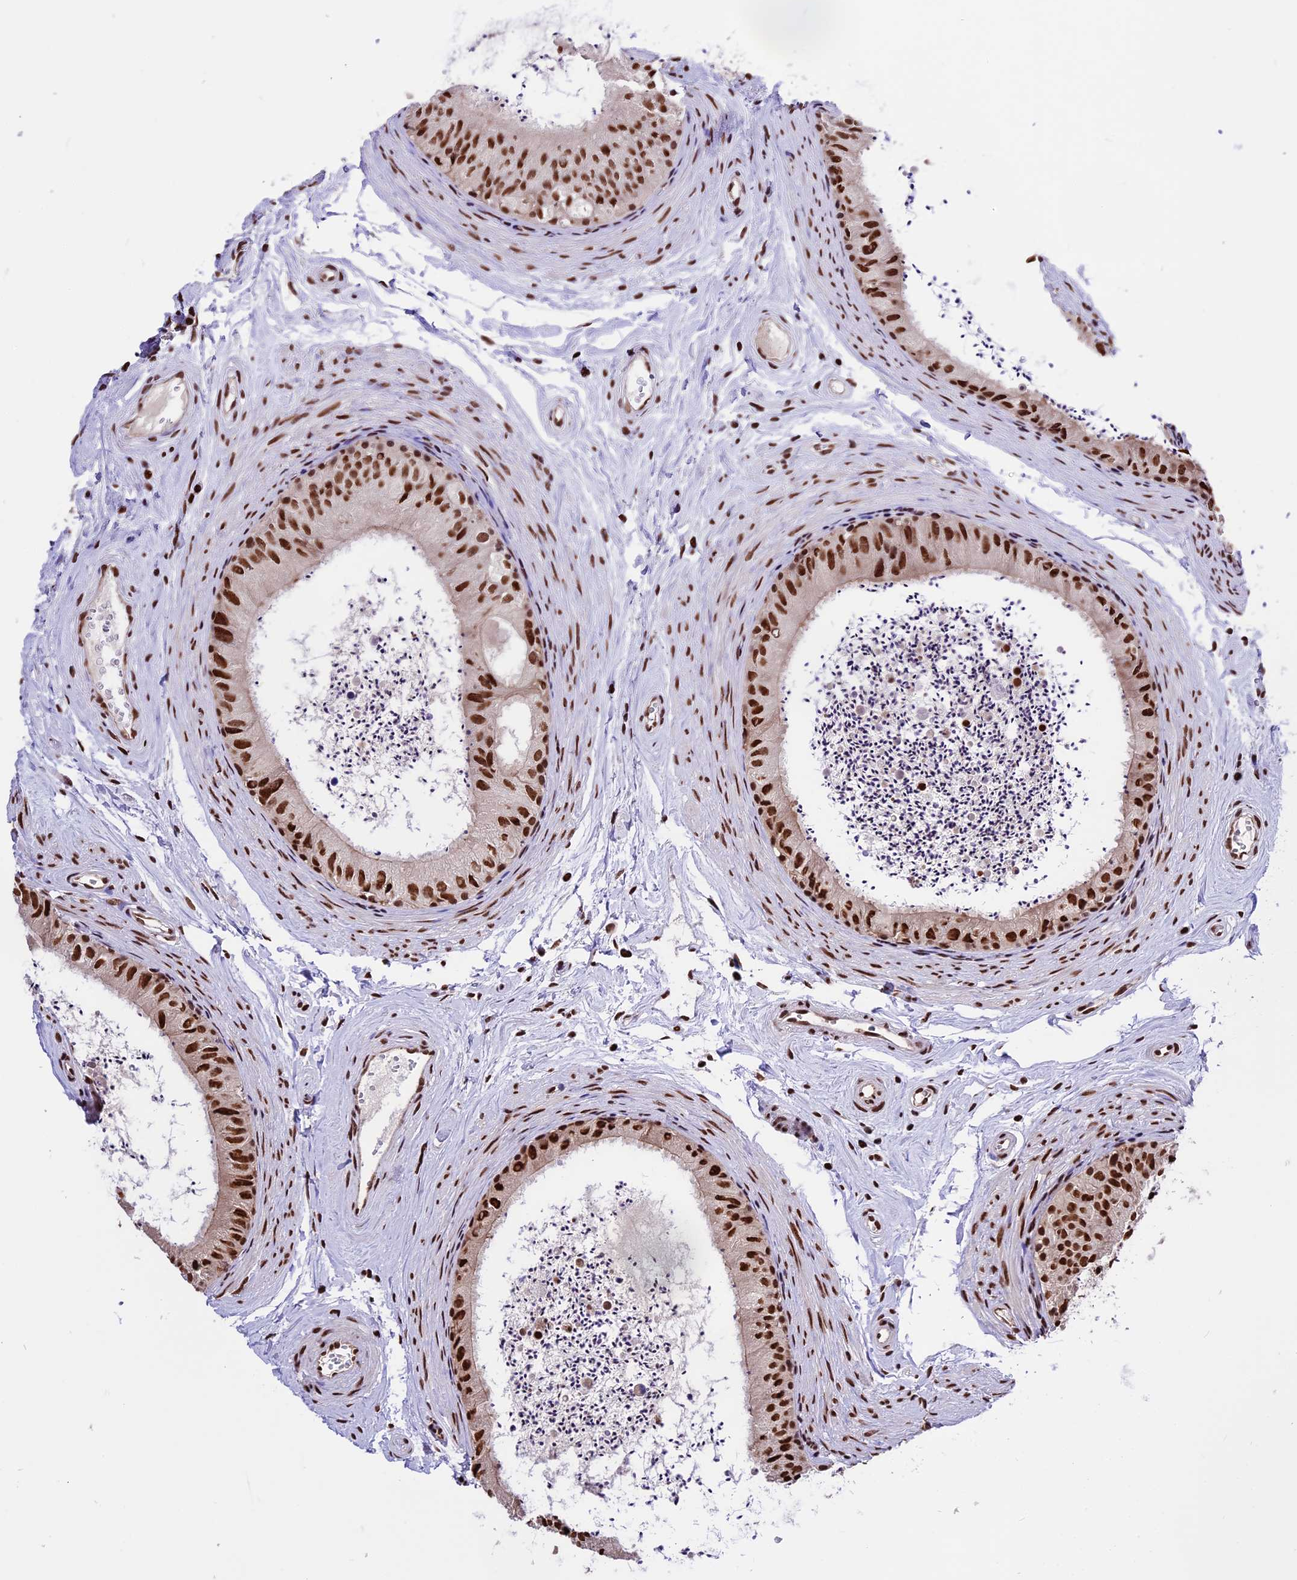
{"staining": {"intensity": "strong", "quantity": ">75%", "location": "nuclear"}, "tissue": "epididymis", "cell_type": "Glandular cells", "image_type": "normal", "snomed": [{"axis": "morphology", "description": "Normal tissue, NOS"}, {"axis": "topography", "description": "Epididymis"}], "caption": "Epididymis stained with a protein marker shows strong staining in glandular cells.", "gene": "POLR3E", "patient": {"sex": "male", "age": 56}}